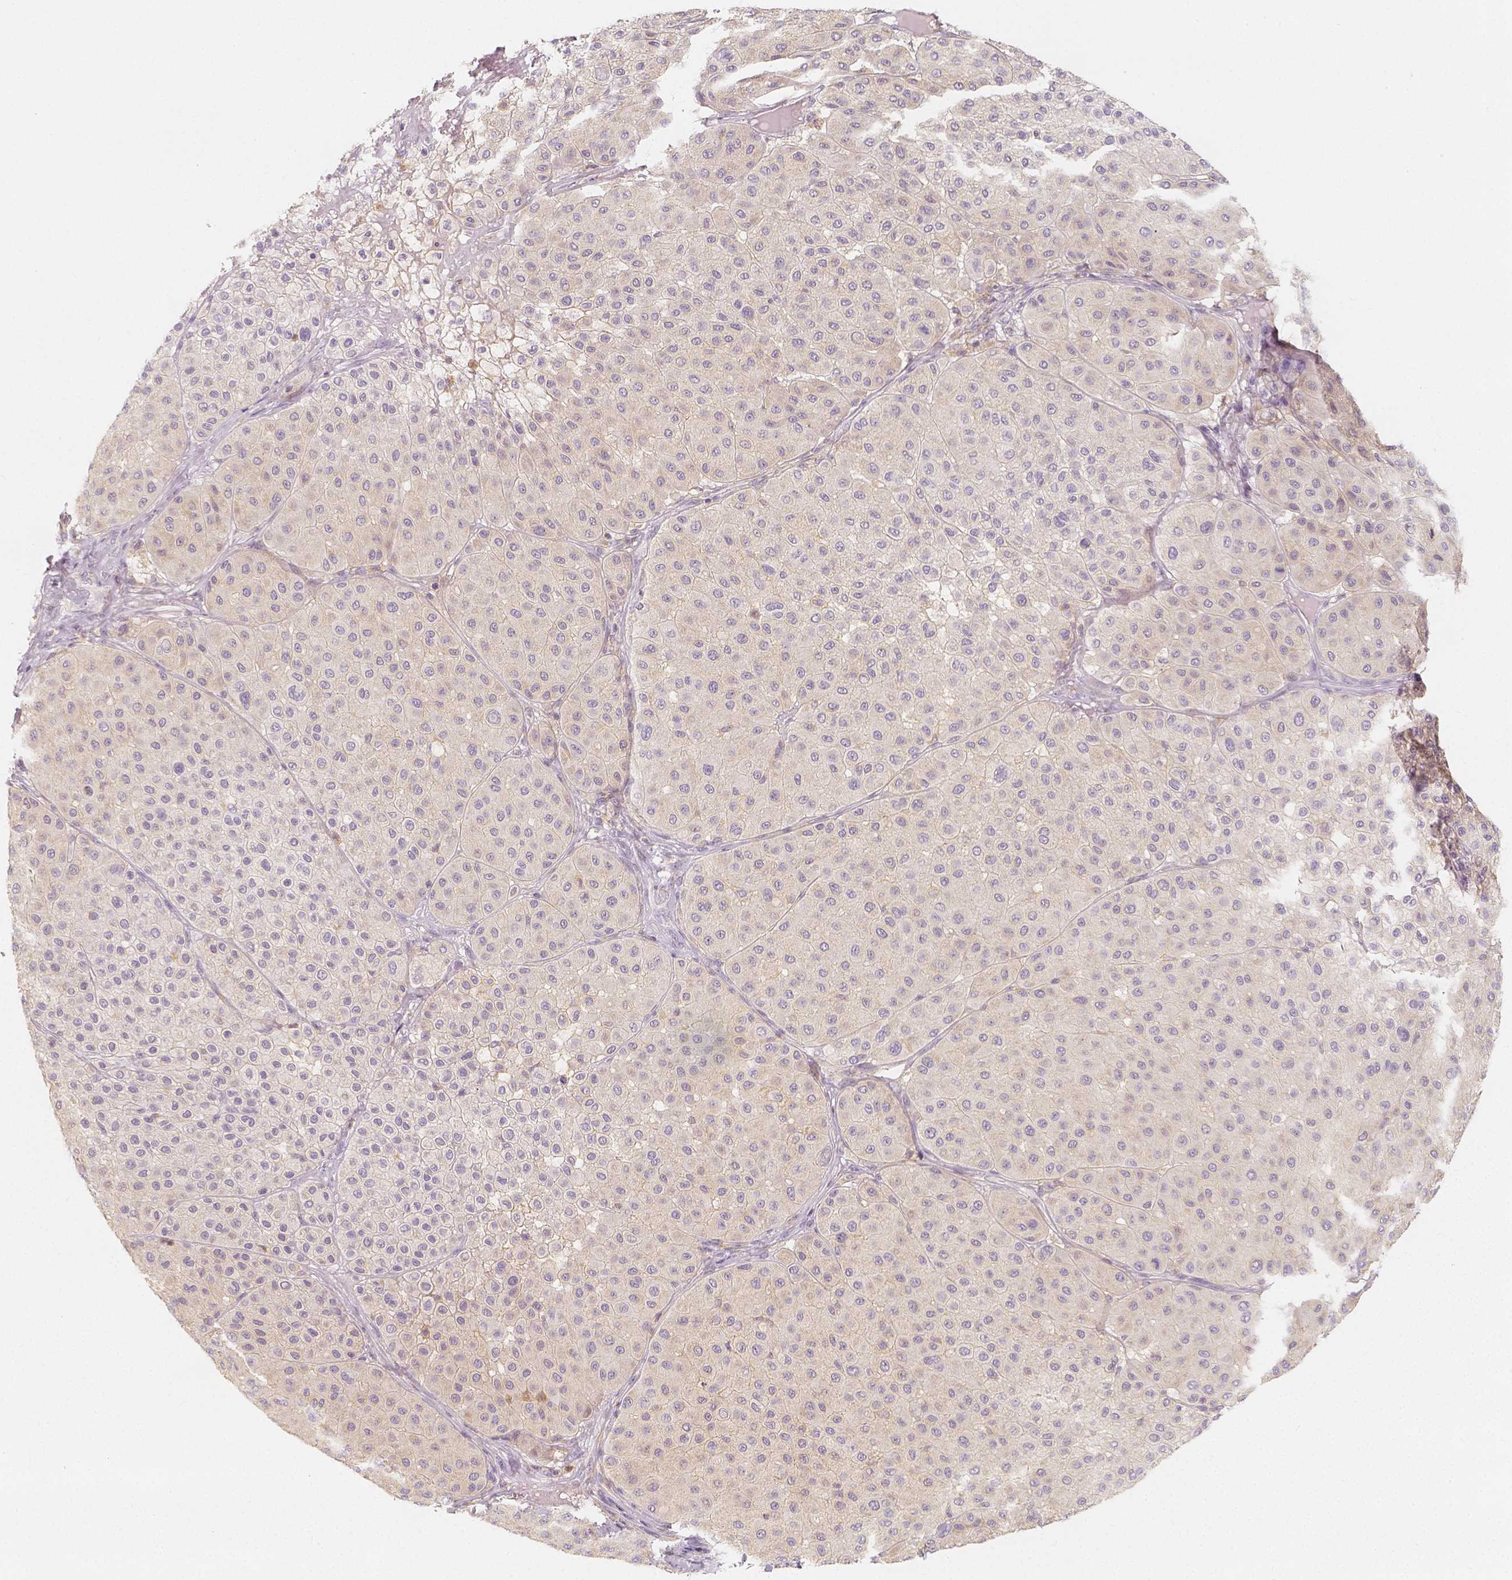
{"staining": {"intensity": "weak", "quantity": ">75%", "location": "cytoplasmic/membranous"}, "tissue": "melanoma", "cell_type": "Tumor cells", "image_type": "cancer", "snomed": [{"axis": "morphology", "description": "Malignant melanoma, Metastatic site"}, {"axis": "topography", "description": "Smooth muscle"}], "caption": "Immunohistochemistry (IHC) of melanoma exhibits low levels of weak cytoplasmic/membranous expression in about >75% of tumor cells. The protein of interest is shown in brown color, while the nuclei are stained blue.", "gene": "PTPRJ", "patient": {"sex": "male", "age": 41}}